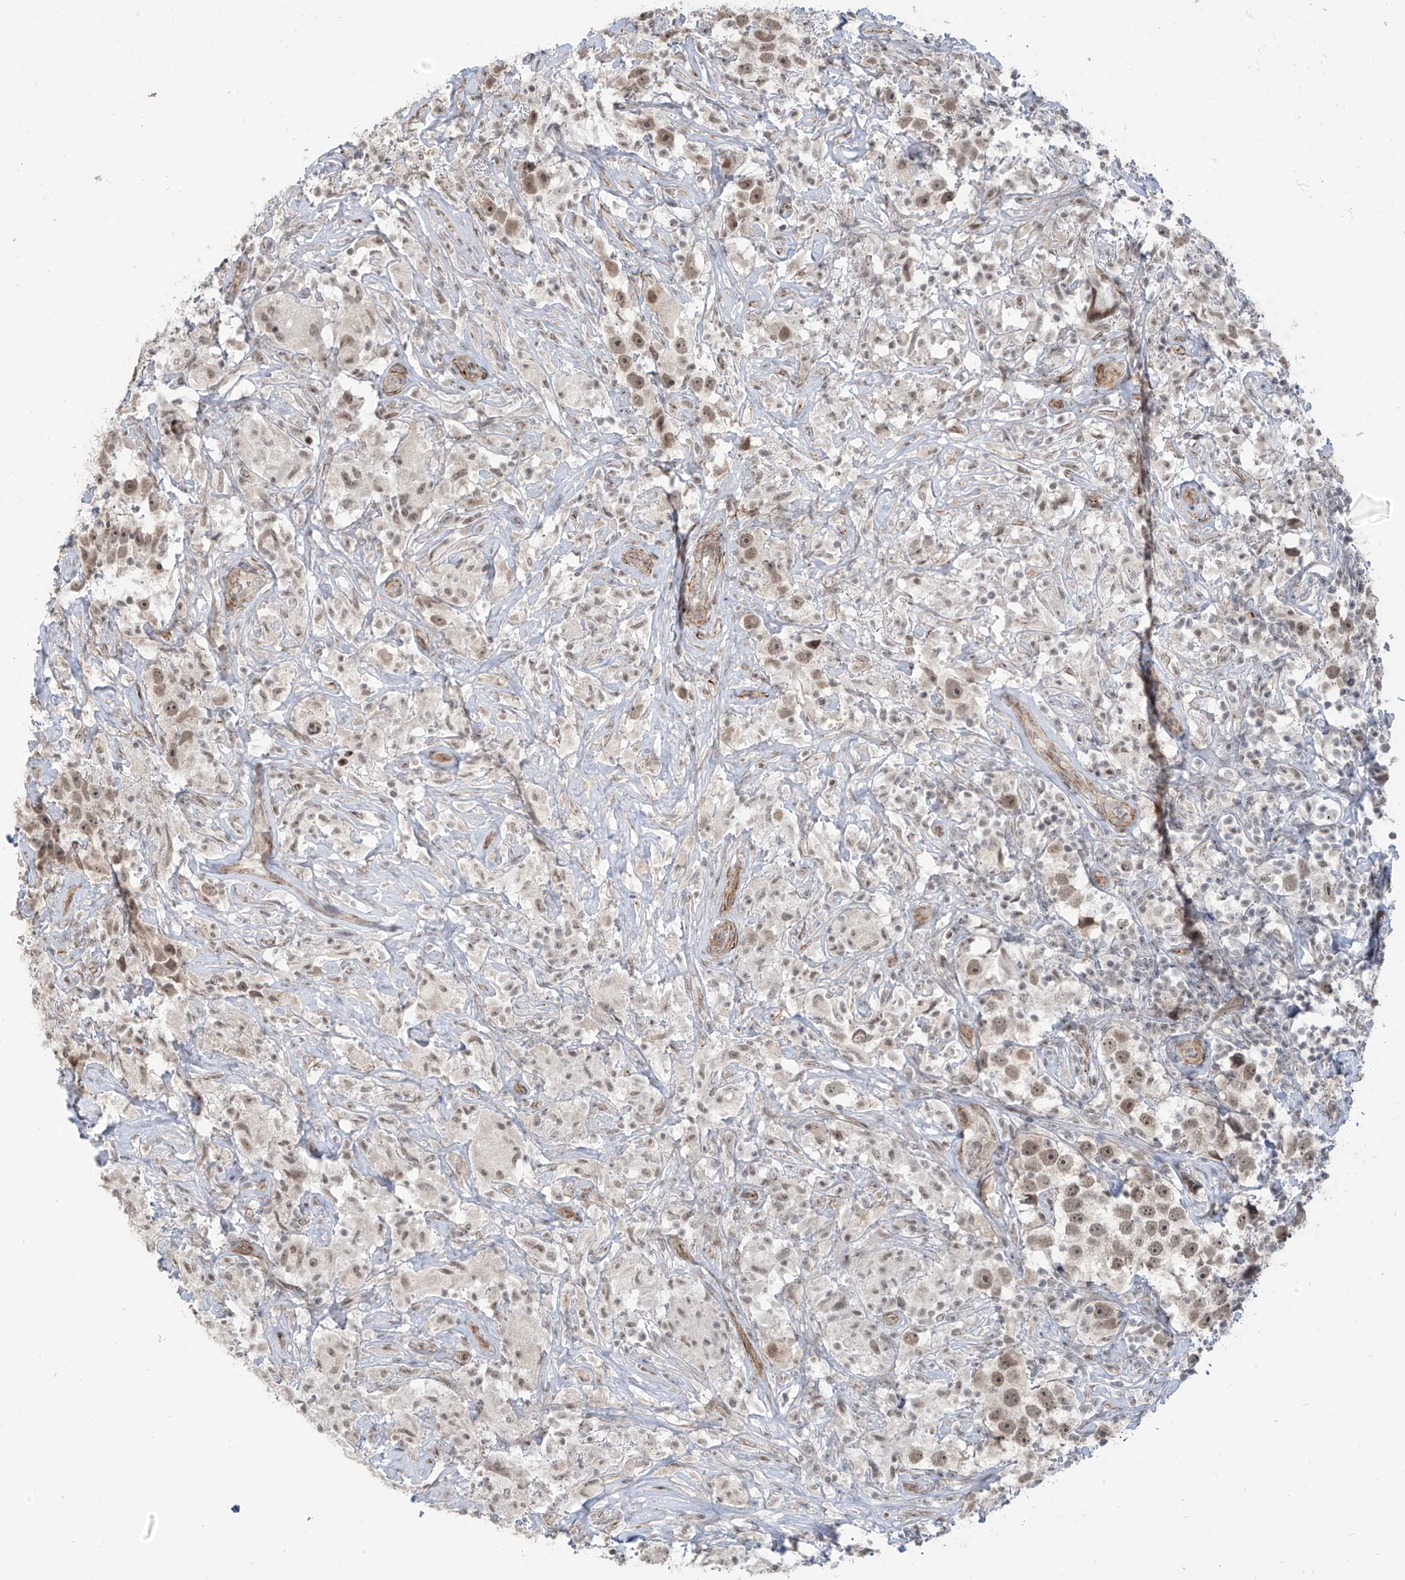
{"staining": {"intensity": "moderate", "quantity": ">75%", "location": "nuclear"}, "tissue": "testis cancer", "cell_type": "Tumor cells", "image_type": "cancer", "snomed": [{"axis": "morphology", "description": "Seminoma, NOS"}, {"axis": "topography", "description": "Testis"}], "caption": "A brown stain shows moderate nuclear positivity of a protein in testis seminoma tumor cells. The staining is performed using DAB (3,3'-diaminobenzidine) brown chromogen to label protein expression. The nuclei are counter-stained blue using hematoxylin.", "gene": "METAP1D", "patient": {"sex": "male", "age": 49}}